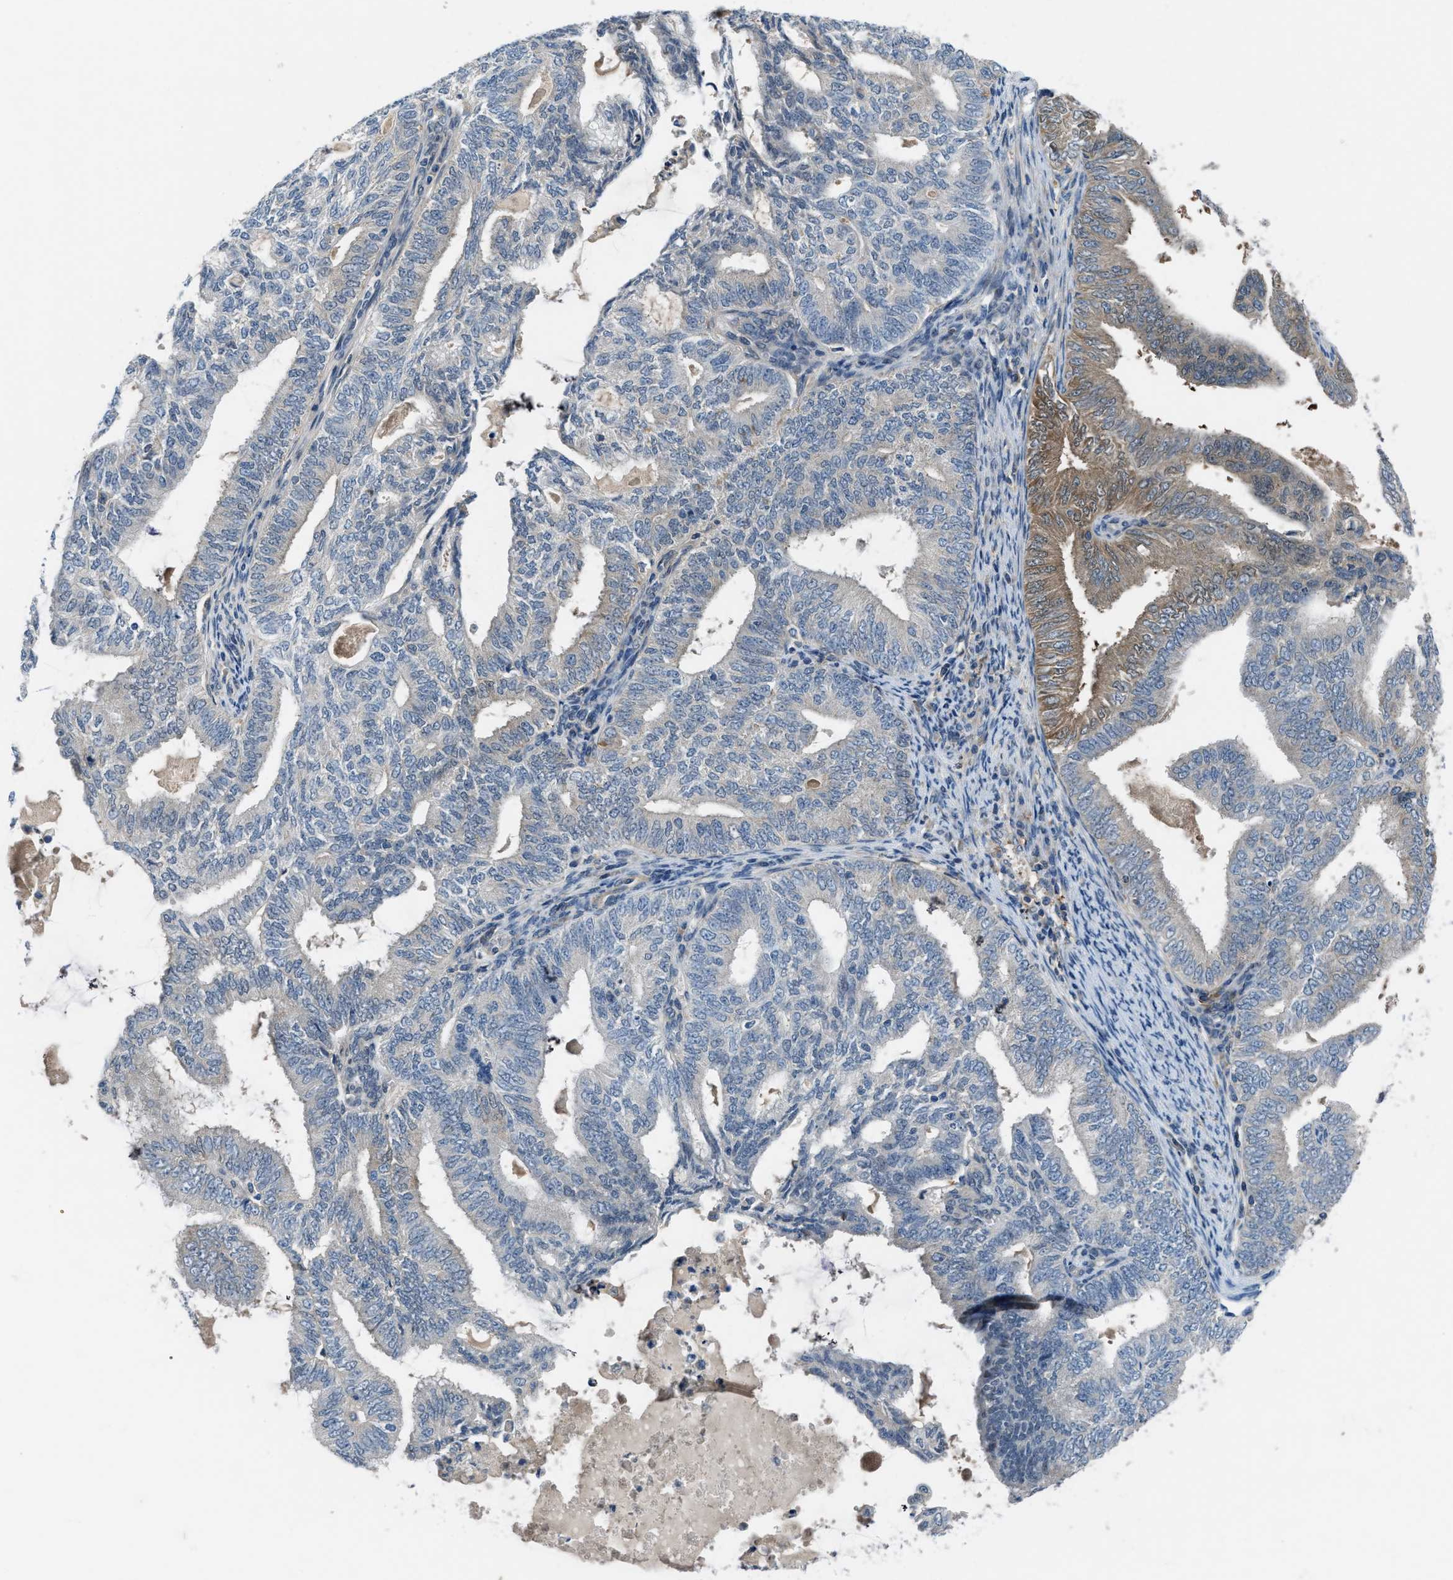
{"staining": {"intensity": "moderate", "quantity": "<25%", "location": "cytoplasmic/membranous"}, "tissue": "endometrial cancer", "cell_type": "Tumor cells", "image_type": "cancer", "snomed": [{"axis": "morphology", "description": "Adenocarcinoma, NOS"}, {"axis": "topography", "description": "Endometrium"}], "caption": "This is a photomicrograph of immunohistochemistry staining of endometrial adenocarcinoma, which shows moderate staining in the cytoplasmic/membranous of tumor cells.", "gene": "BAZ2B", "patient": {"sex": "female", "age": 58}}